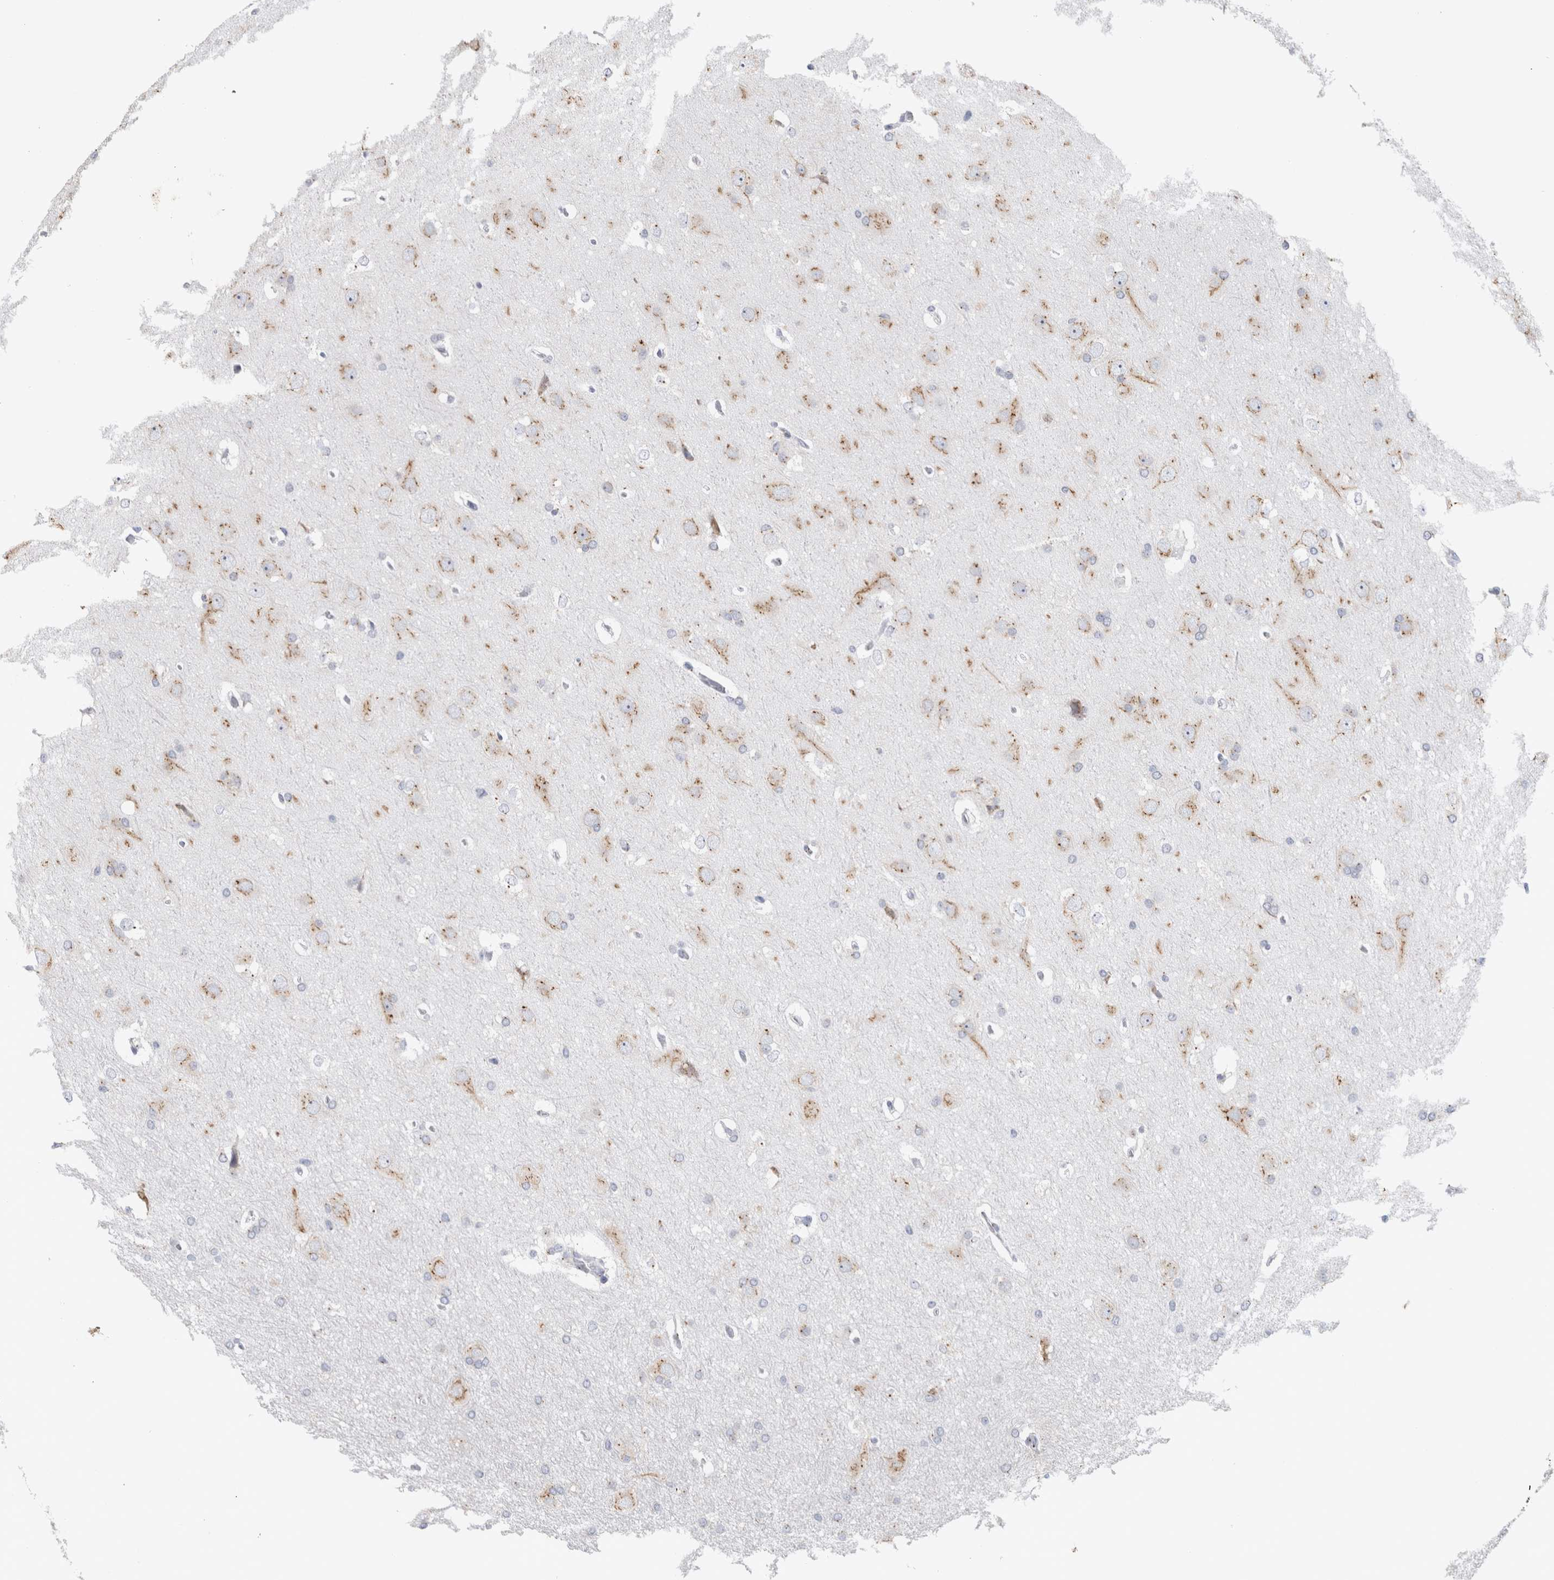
{"staining": {"intensity": "negative", "quantity": "none", "location": "none"}, "tissue": "glioma", "cell_type": "Tumor cells", "image_type": "cancer", "snomed": [{"axis": "morphology", "description": "Glioma, malignant, Low grade"}, {"axis": "topography", "description": "Brain"}], "caption": "Tumor cells show no significant expression in glioma.", "gene": "AKAP9", "patient": {"sex": "female", "age": 37}}